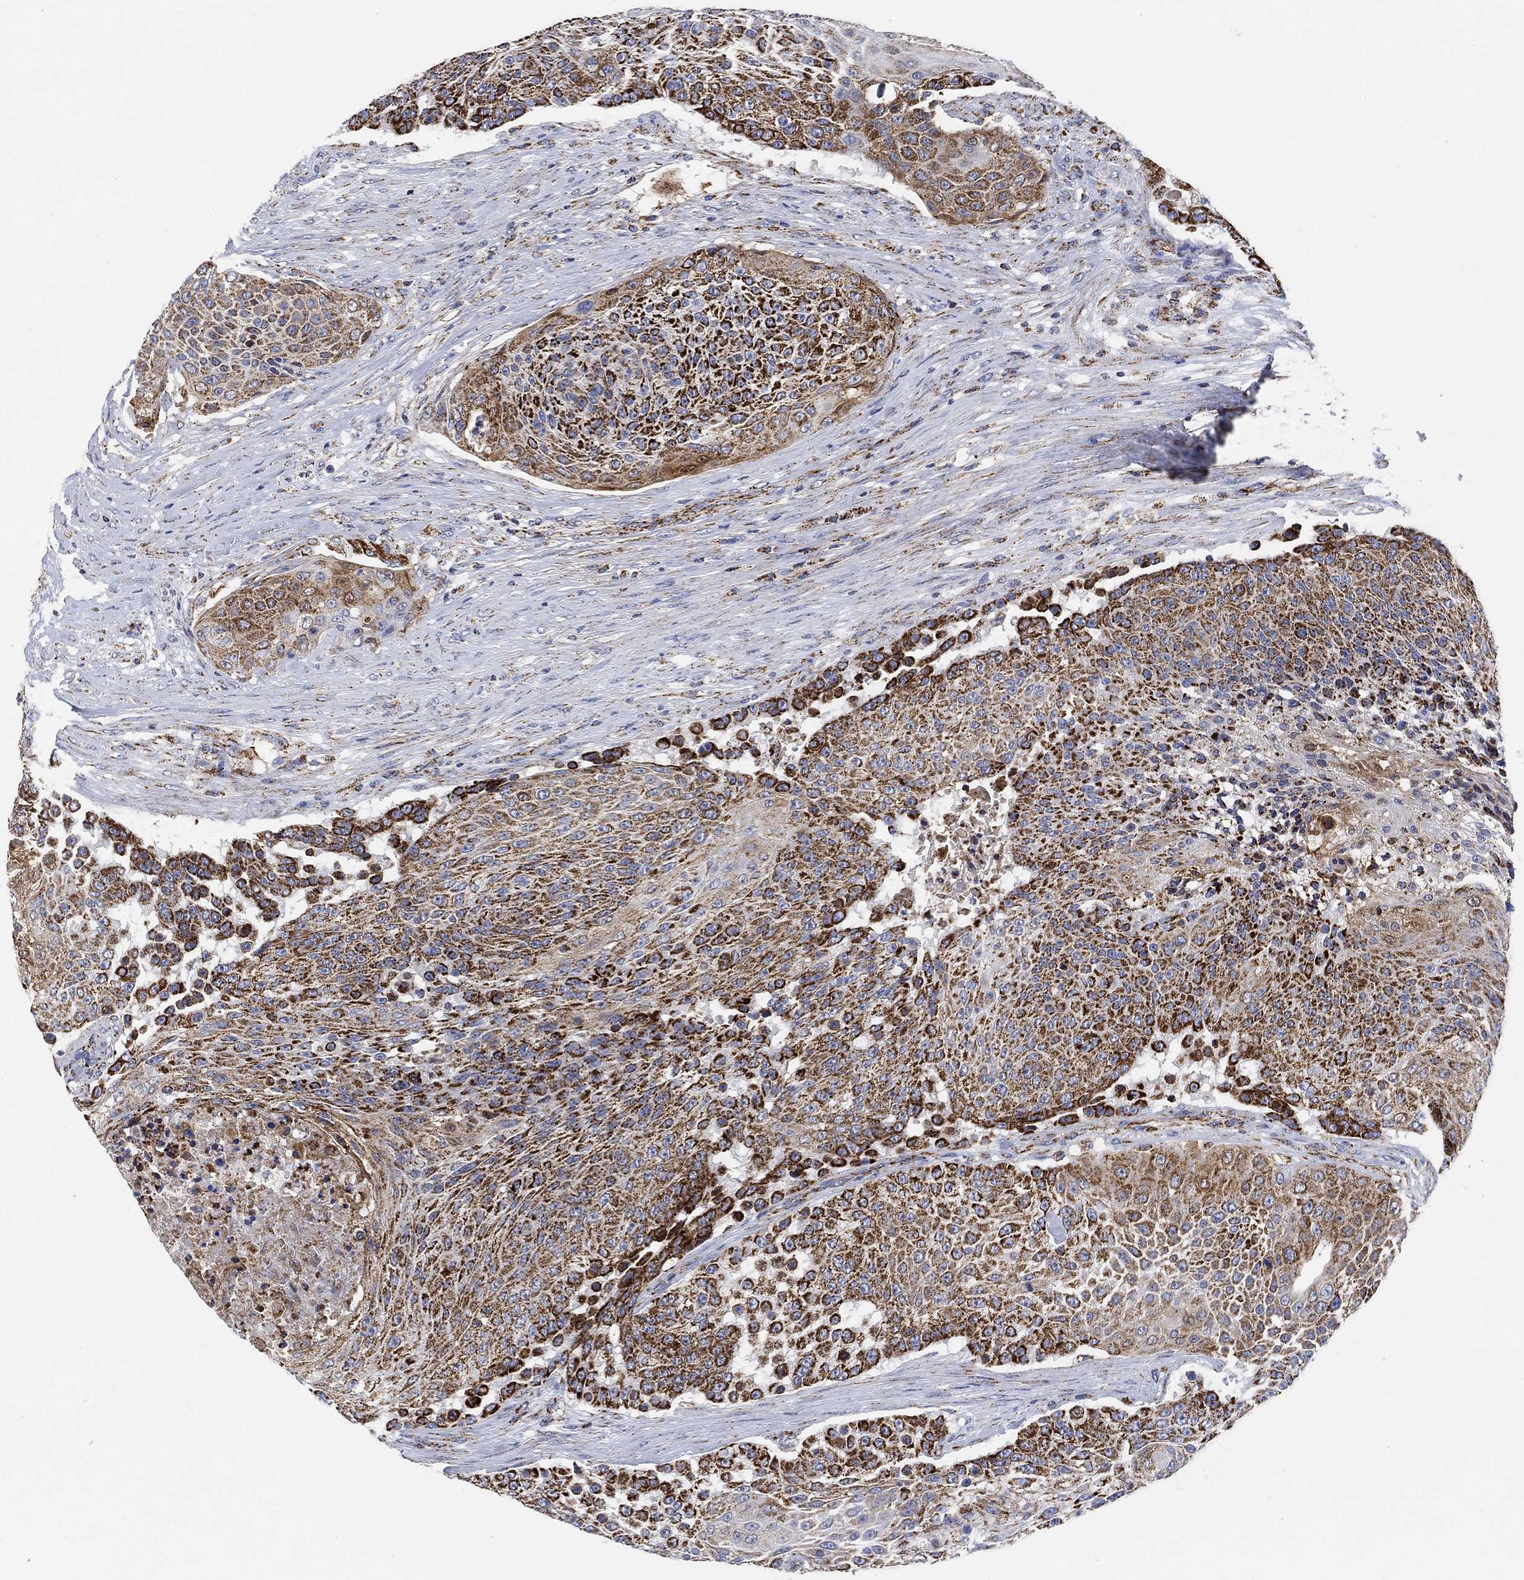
{"staining": {"intensity": "strong", "quantity": ">75%", "location": "cytoplasmic/membranous"}, "tissue": "urothelial cancer", "cell_type": "Tumor cells", "image_type": "cancer", "snomed": [{"axis": "morphology", "description": "Urothelial carcinoma, High grade"}, {"axis": "topography", "description": "Urinary bladder"}], "caption": "High-grade urothelial carcinoma was stained to show a protein in brown. There is high levels of strong cytoplasmic/membranous expression in about >75% of tumor cells. The staining was performed using DAB (3,3'-diaminobenzidine) to visualize the protein expression in brown, while the nuclei were stained in blue with hematoxylin (Magnification: 20x).", "gene": "NDUFS3", "patient": {"sex": "female", "age": 63}}